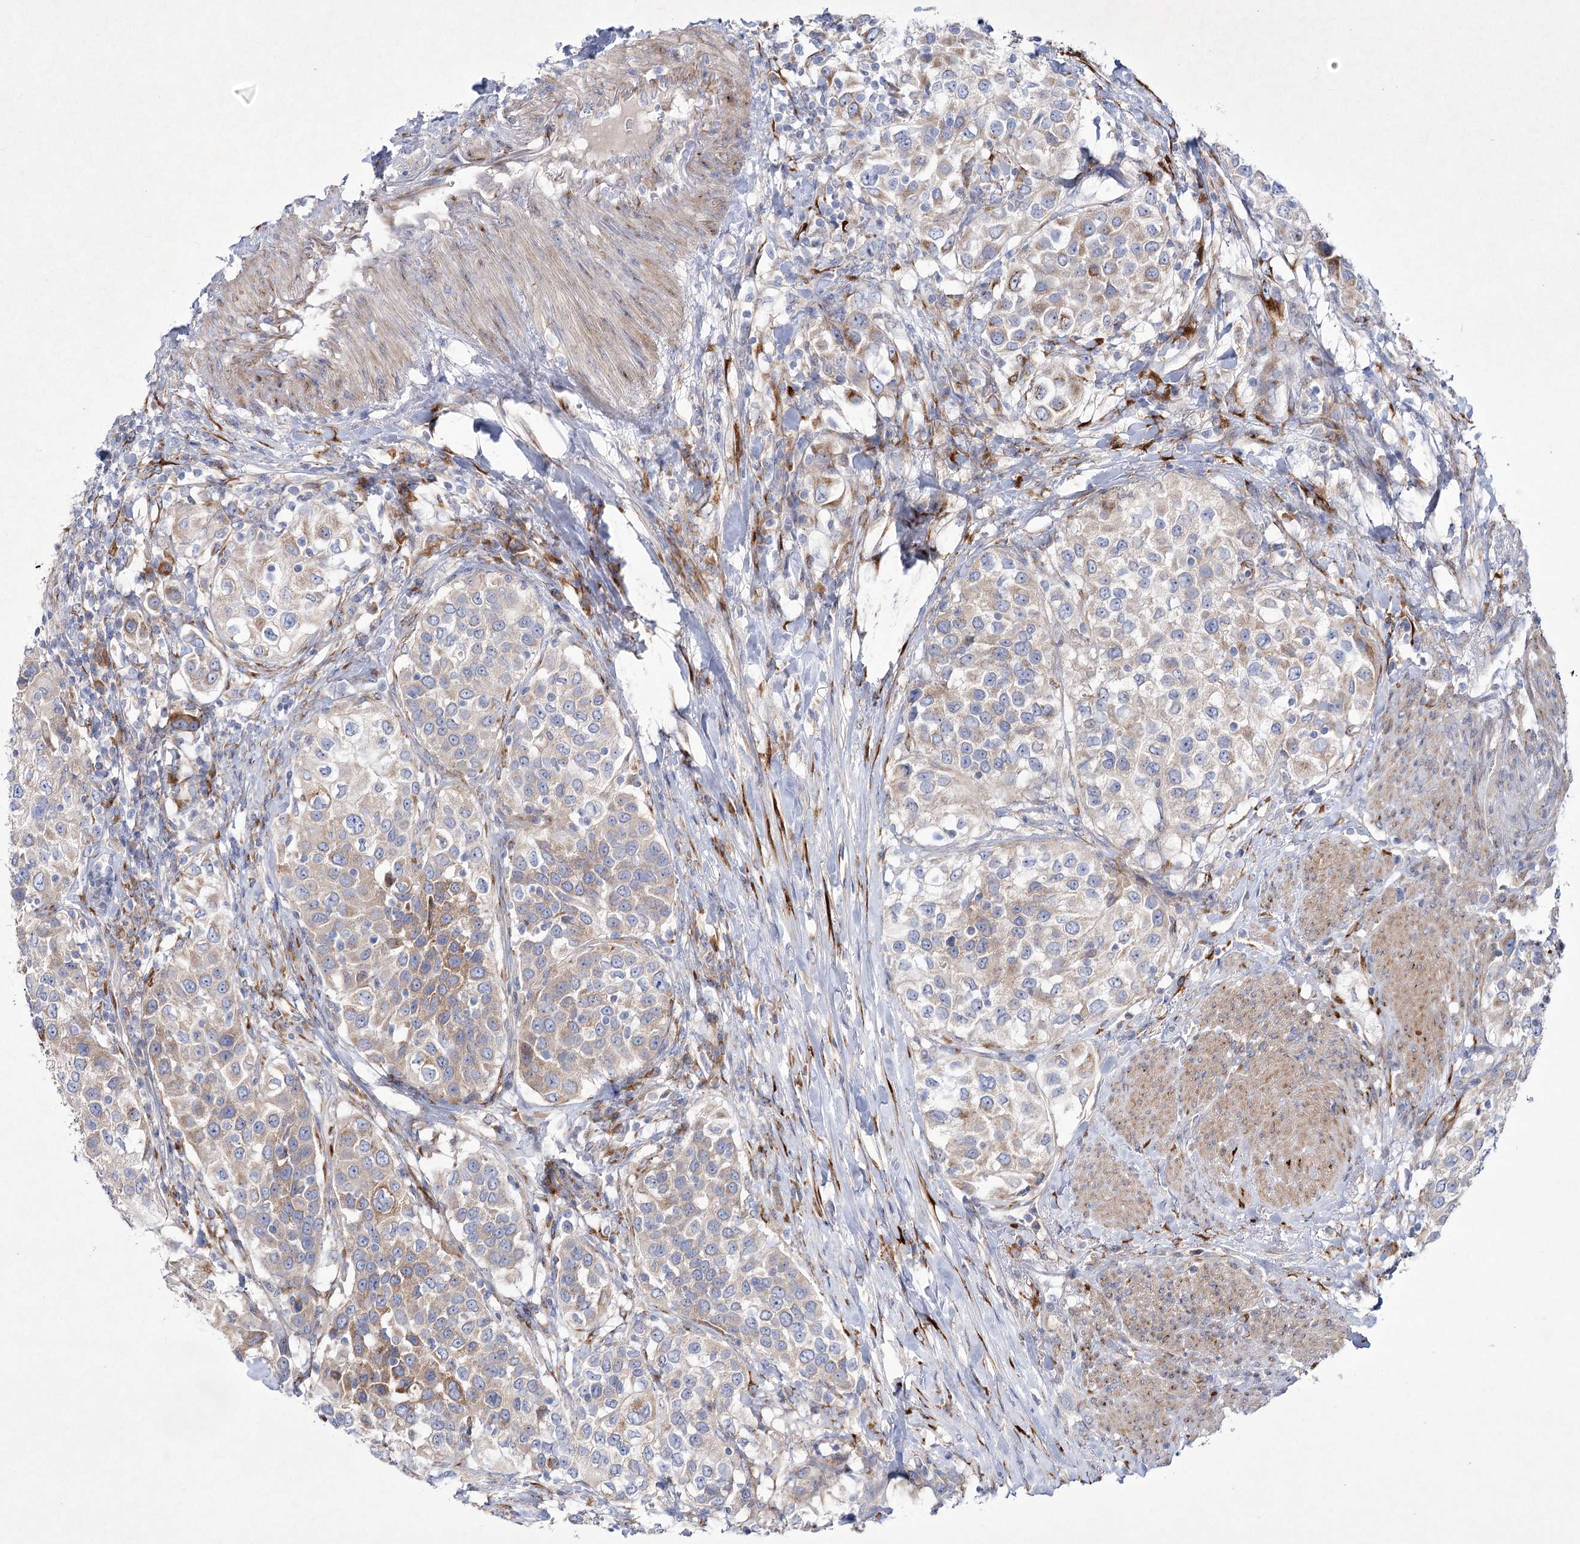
{"staining": {"intensity": "weak", "quantity": "25%-75%", "location": "cytoplasmic/membranous"}, "tissue": "urothelial cancer", "cell_type": "Tumor cells", "image_type": "cancer", "snomed": [{"axis": "morphology", "description": "Urothelial carcinoma, High grade"}, {"axis": "topography", "description": "Urinary bladder"}], "caption": "Immunohistochemical staining of urothelial cancer demonstrates low levels of weak cytoplasmic/membranous expression in approximately 25%-75% of tumor cells. Ihc stains the protein of interest in brown and the nuclei are stained blue.", "gene": "ARFGEF3", "patient": {"sex": "female", "age": 80}}